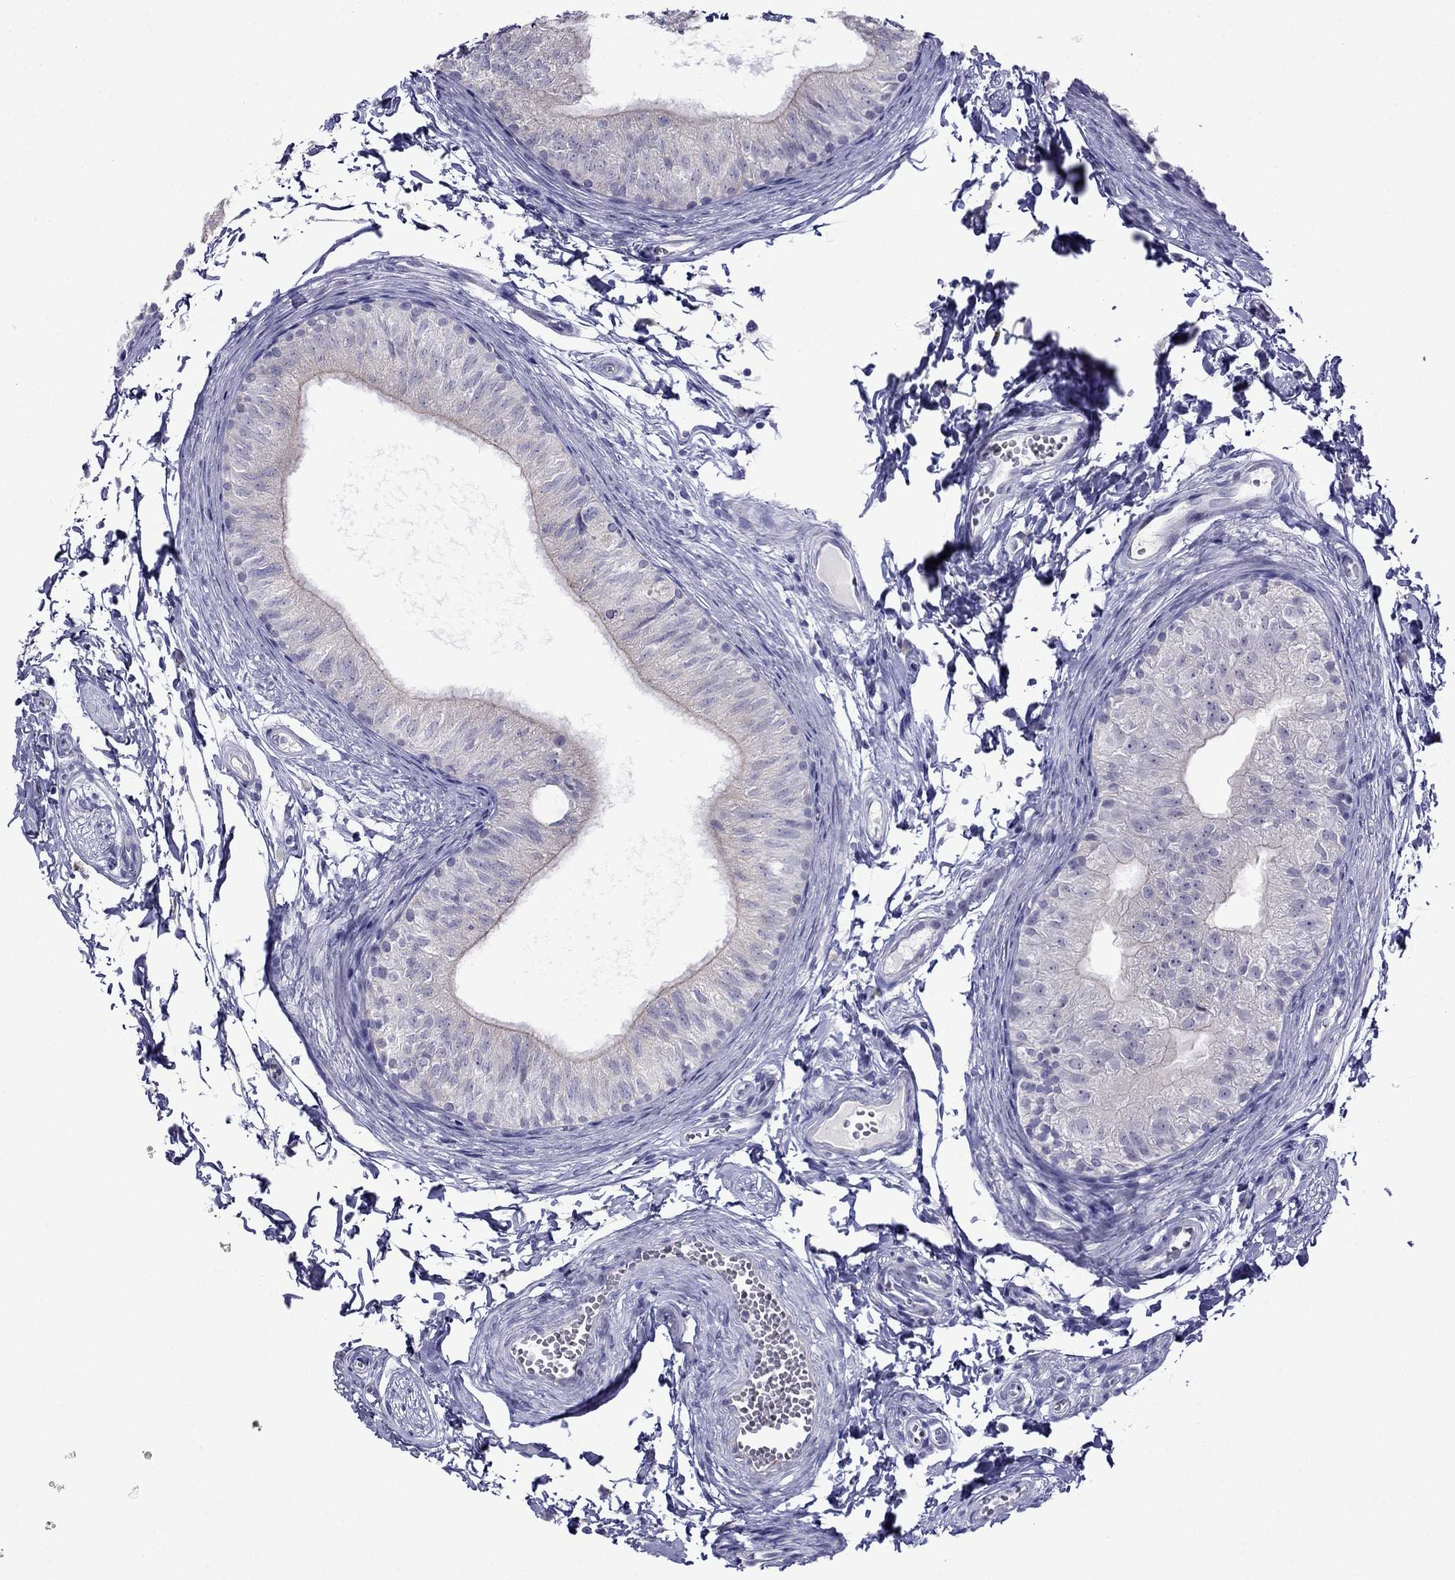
{"staining": {"intensity": "negative", "quantity": "none", "location": "none"}, "tissue": "epididymis", "cell_type": "Glandular cells", "image_type": "normal", "snomed": [{"axis": "morphology", "description": "Normal tissue, NOS"}, {"axis": "topography", "description": "Epididymis"}], "caption": "Epididymis stained for a protein using immunohistochemistry (IHC) displays no expression glandular cells.", "gene": "MGP", "patient": {"sex": "male", "age": 22}}